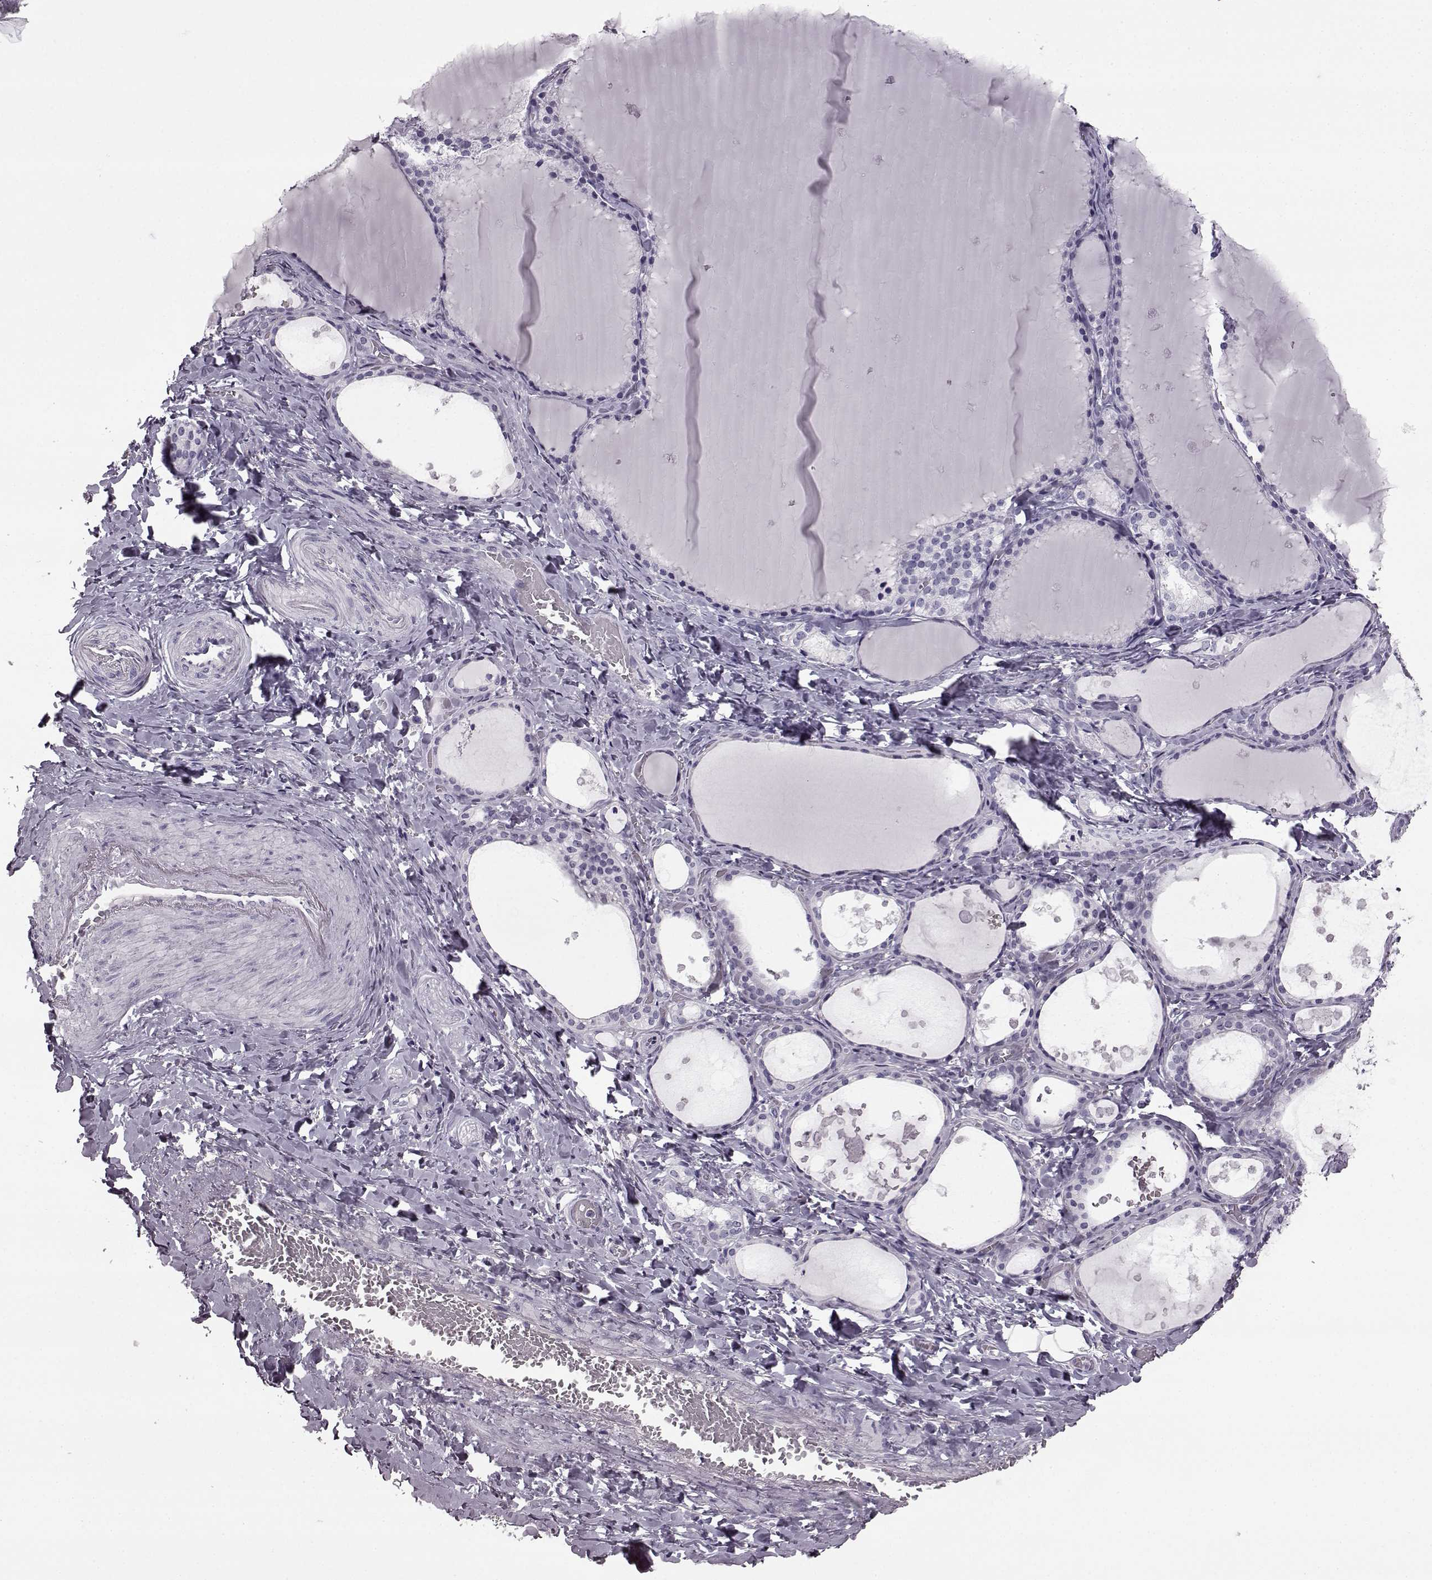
{"staining": {"intensity": "negative", "quantity": "none", "location": "none"}, "tissue": "thyroid gland", "cell_type": "Glandular cells", "image_type": "normal", "snomed": [{"axis": "morphology", "description": "Normal tissue, NOS"}, {"axis": "topography", "description": "Thyroid gland"}], "caption": "High magnification brightfield microscopy of benign thyroid gland stained with DAB (3,3'-diaminobenzidine) (brown) and counterstained with hematoxylin (blue): glandular cells show no significant expression.", "gene": "PRPH2", "patient": {"sex": "female", "age": 56}}